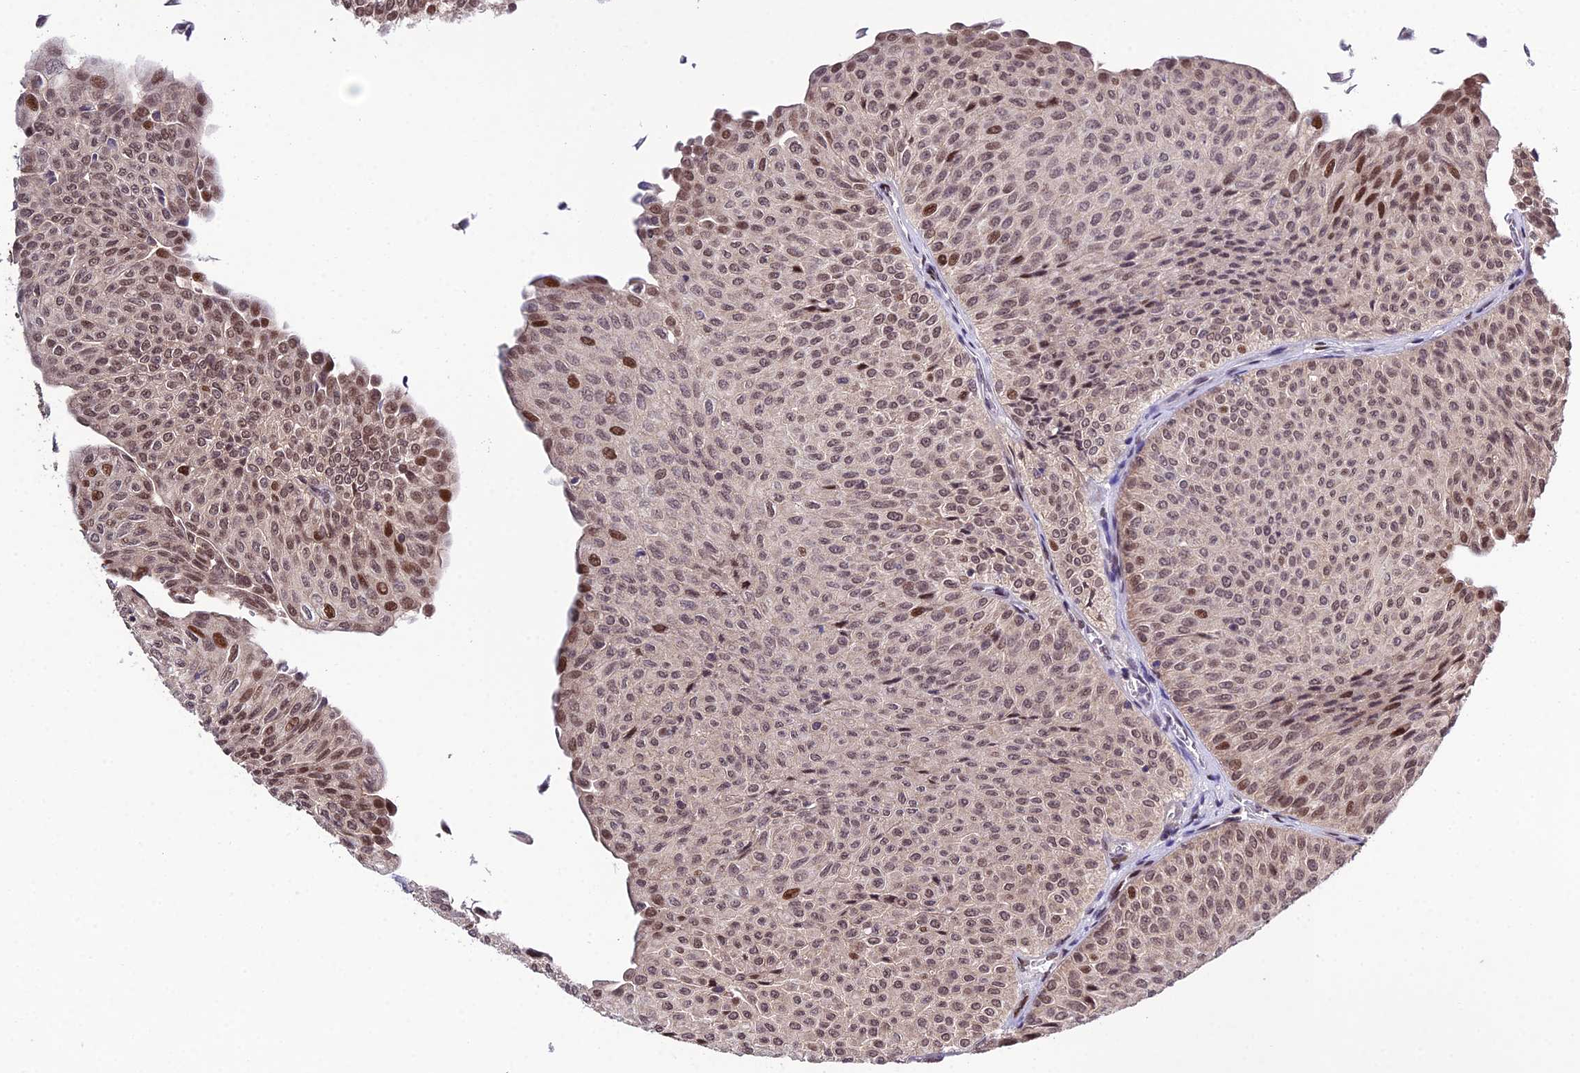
{"staining": {"intensity": "moderate", "quantity": "<25%", "location": "nuclear"}, "tissue": "urothelial cancer", "cell_type": "Tumor cells", "image_type": "cancer", "snomed": [{"axis": "morphology", "description": "Urothelial carcinoma, Low grade"}, {"axis": "topography", "description": "Urinary bladder"}], "caption": "Immunohistochemistry (IHC) of human urothelial cancer shows low levels of moderate nuclear positivity in approximately <25% of tumor cells.", "gene": "SYT15", "patient": {"sex": "male", "age": 78}}